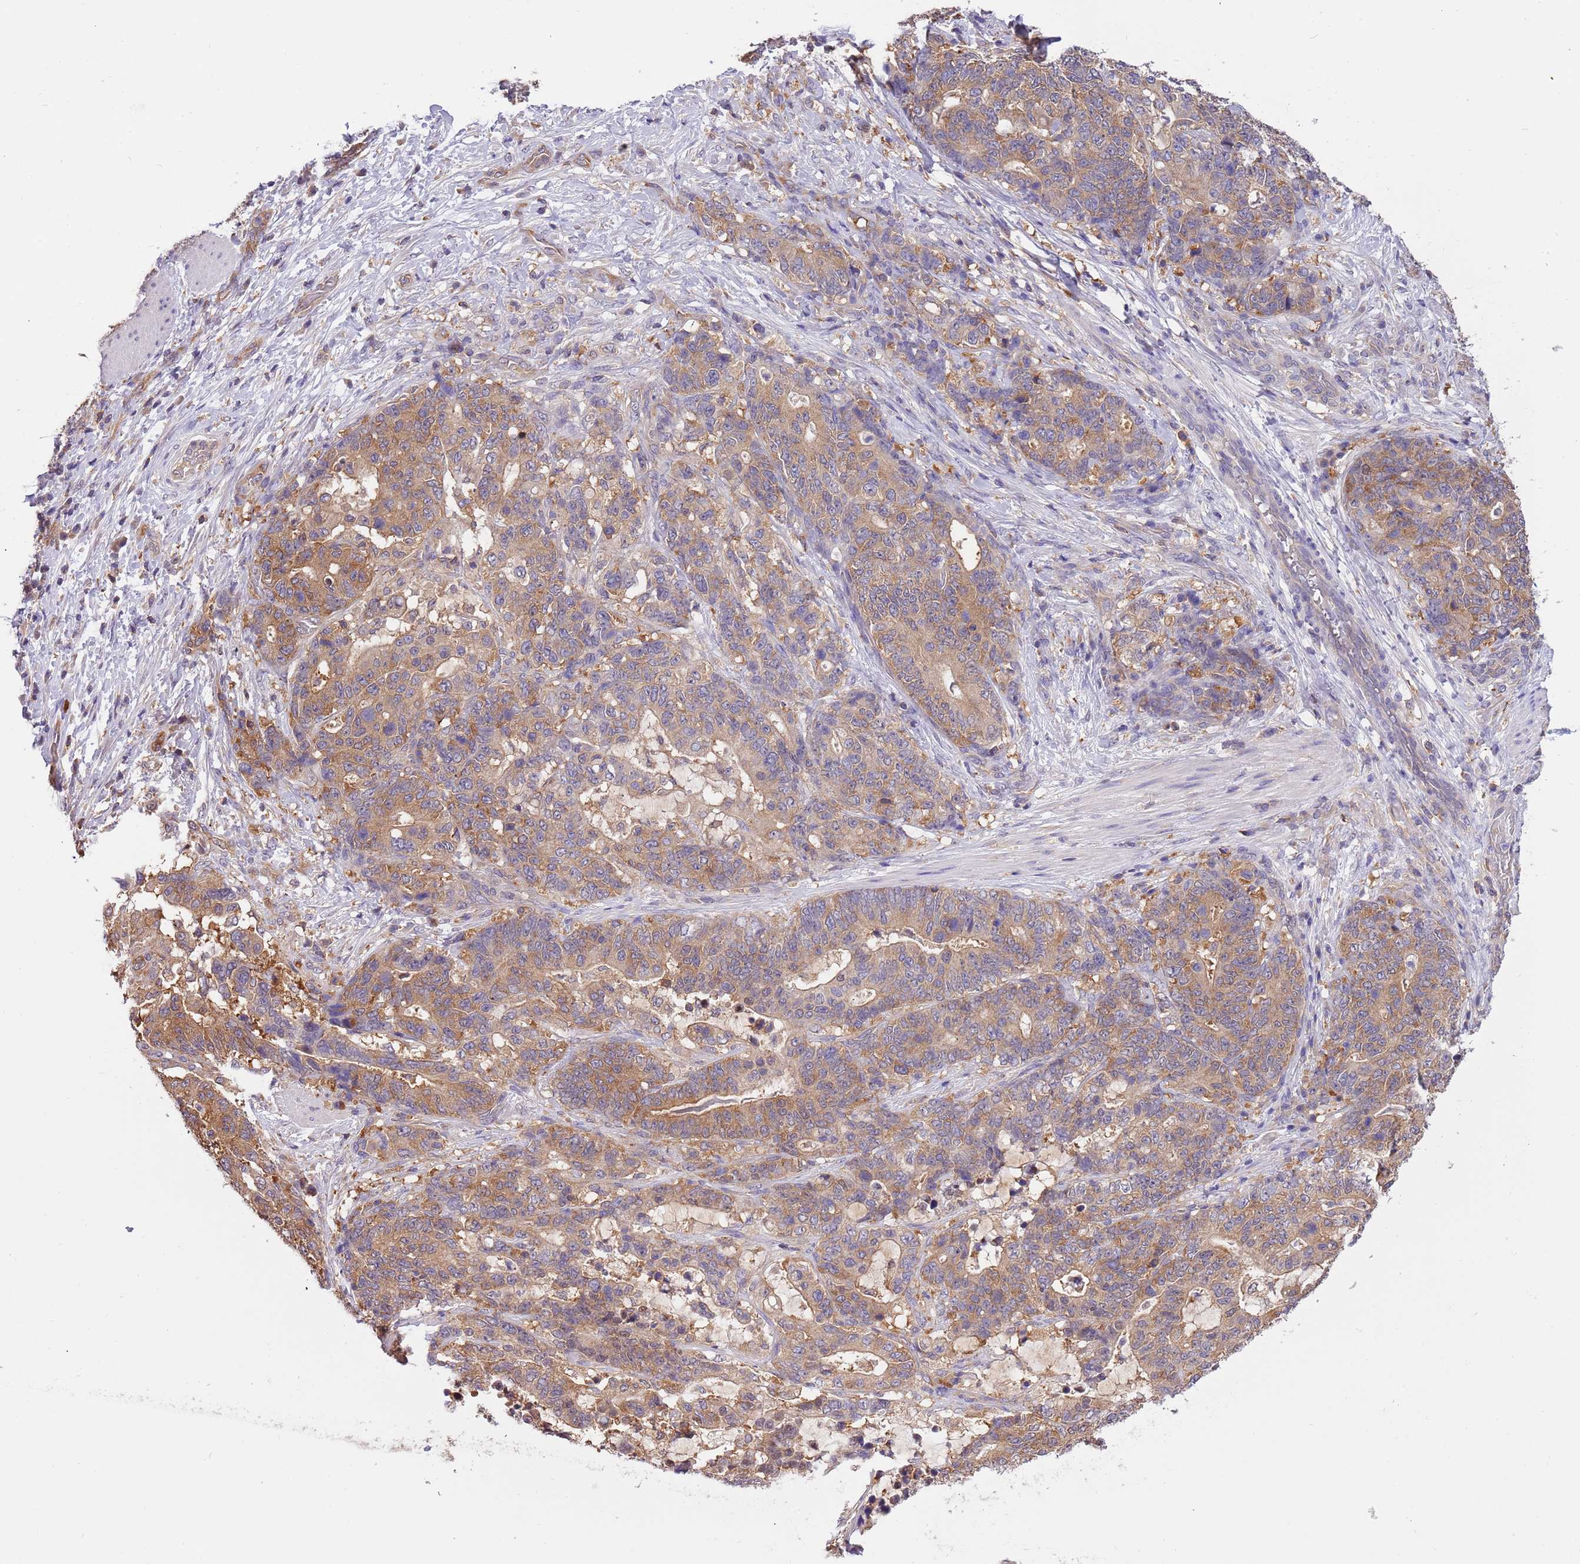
{"staining": {"intensity": "moderate", "quantity": ">75%", "location": "cytoplasmic/membranous"}, "tissue": "stomach cancer", "cell_type": "Tumor cells", "image_type": "cancer", "snomed": [{"axis": "morphology", "description": "Normal tissue, NOS"}, {"axis": "morphology", "description": "Adenocarcinoma, NOS"}, {"axis": "topography", "description": "Stomach"}], "caption": "This histopathology image displays IHC staining of stomach cancer, with medium moderate cytoplasmic/membranous positivity in approximately >75% of tumor cells.", "gene": "STIP1", "patient": {"sex": "female", "age": 64}}